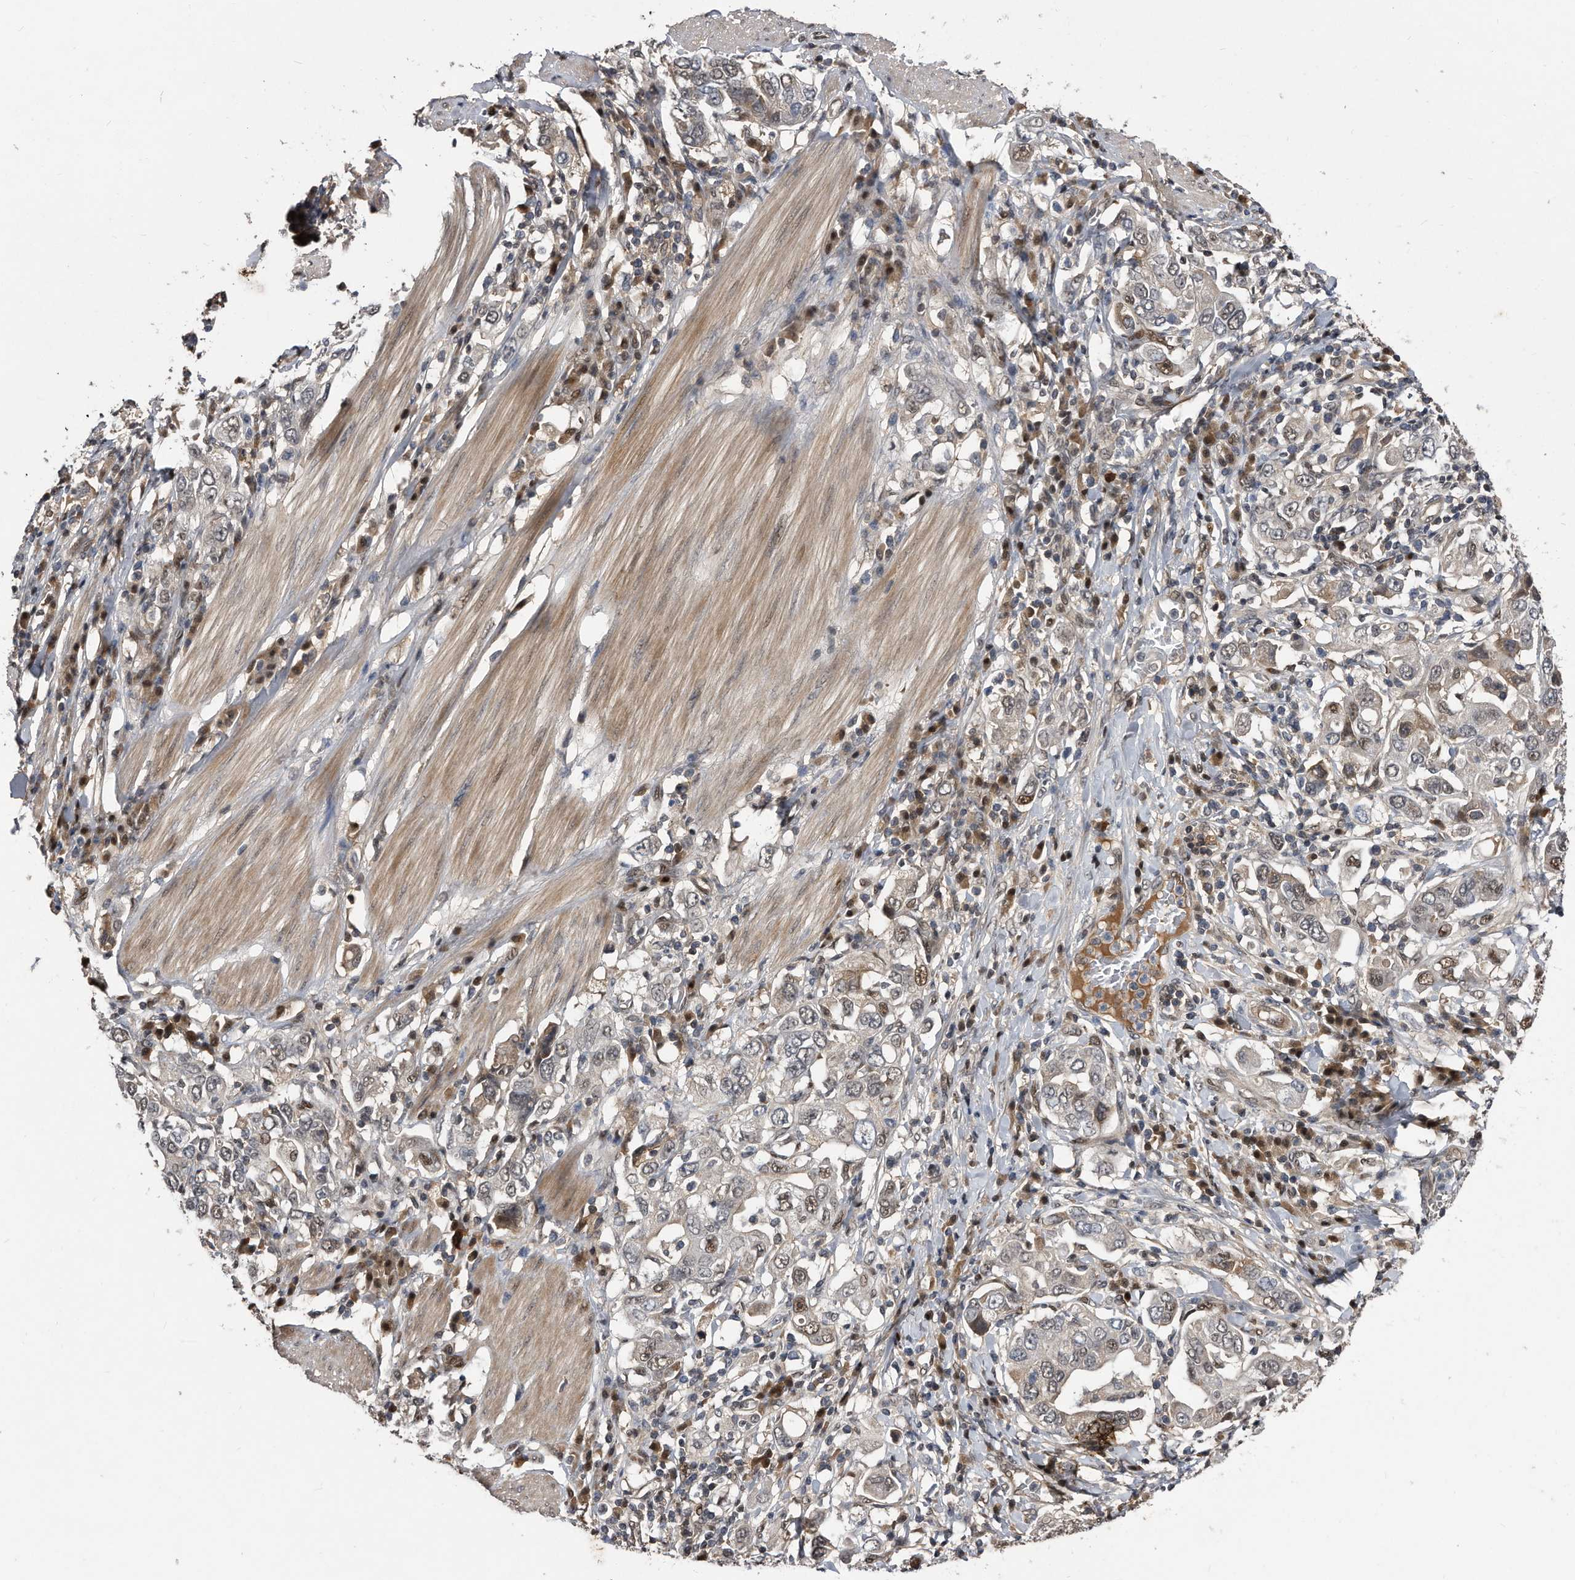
{"staining": {"intensity": "moderate", "quantity": "<25%", "location": "nuclear"}, "tissue": "stomach cancer", "cell_type": "Tumor cells", "image_type": "cancer", "snomed": [{"axis": "morphology", "description": "Adenocarcinoma, NOS"}, {"axis": "topography", "description": "Stomach, upper"}], "caption": "Stomach adenocarcinoma tissue exhibits moderate nuclear staining in approximately <25% of tumor cells", "gene": "RAD23B", "patient": {"sex": "male", "age": 62}}